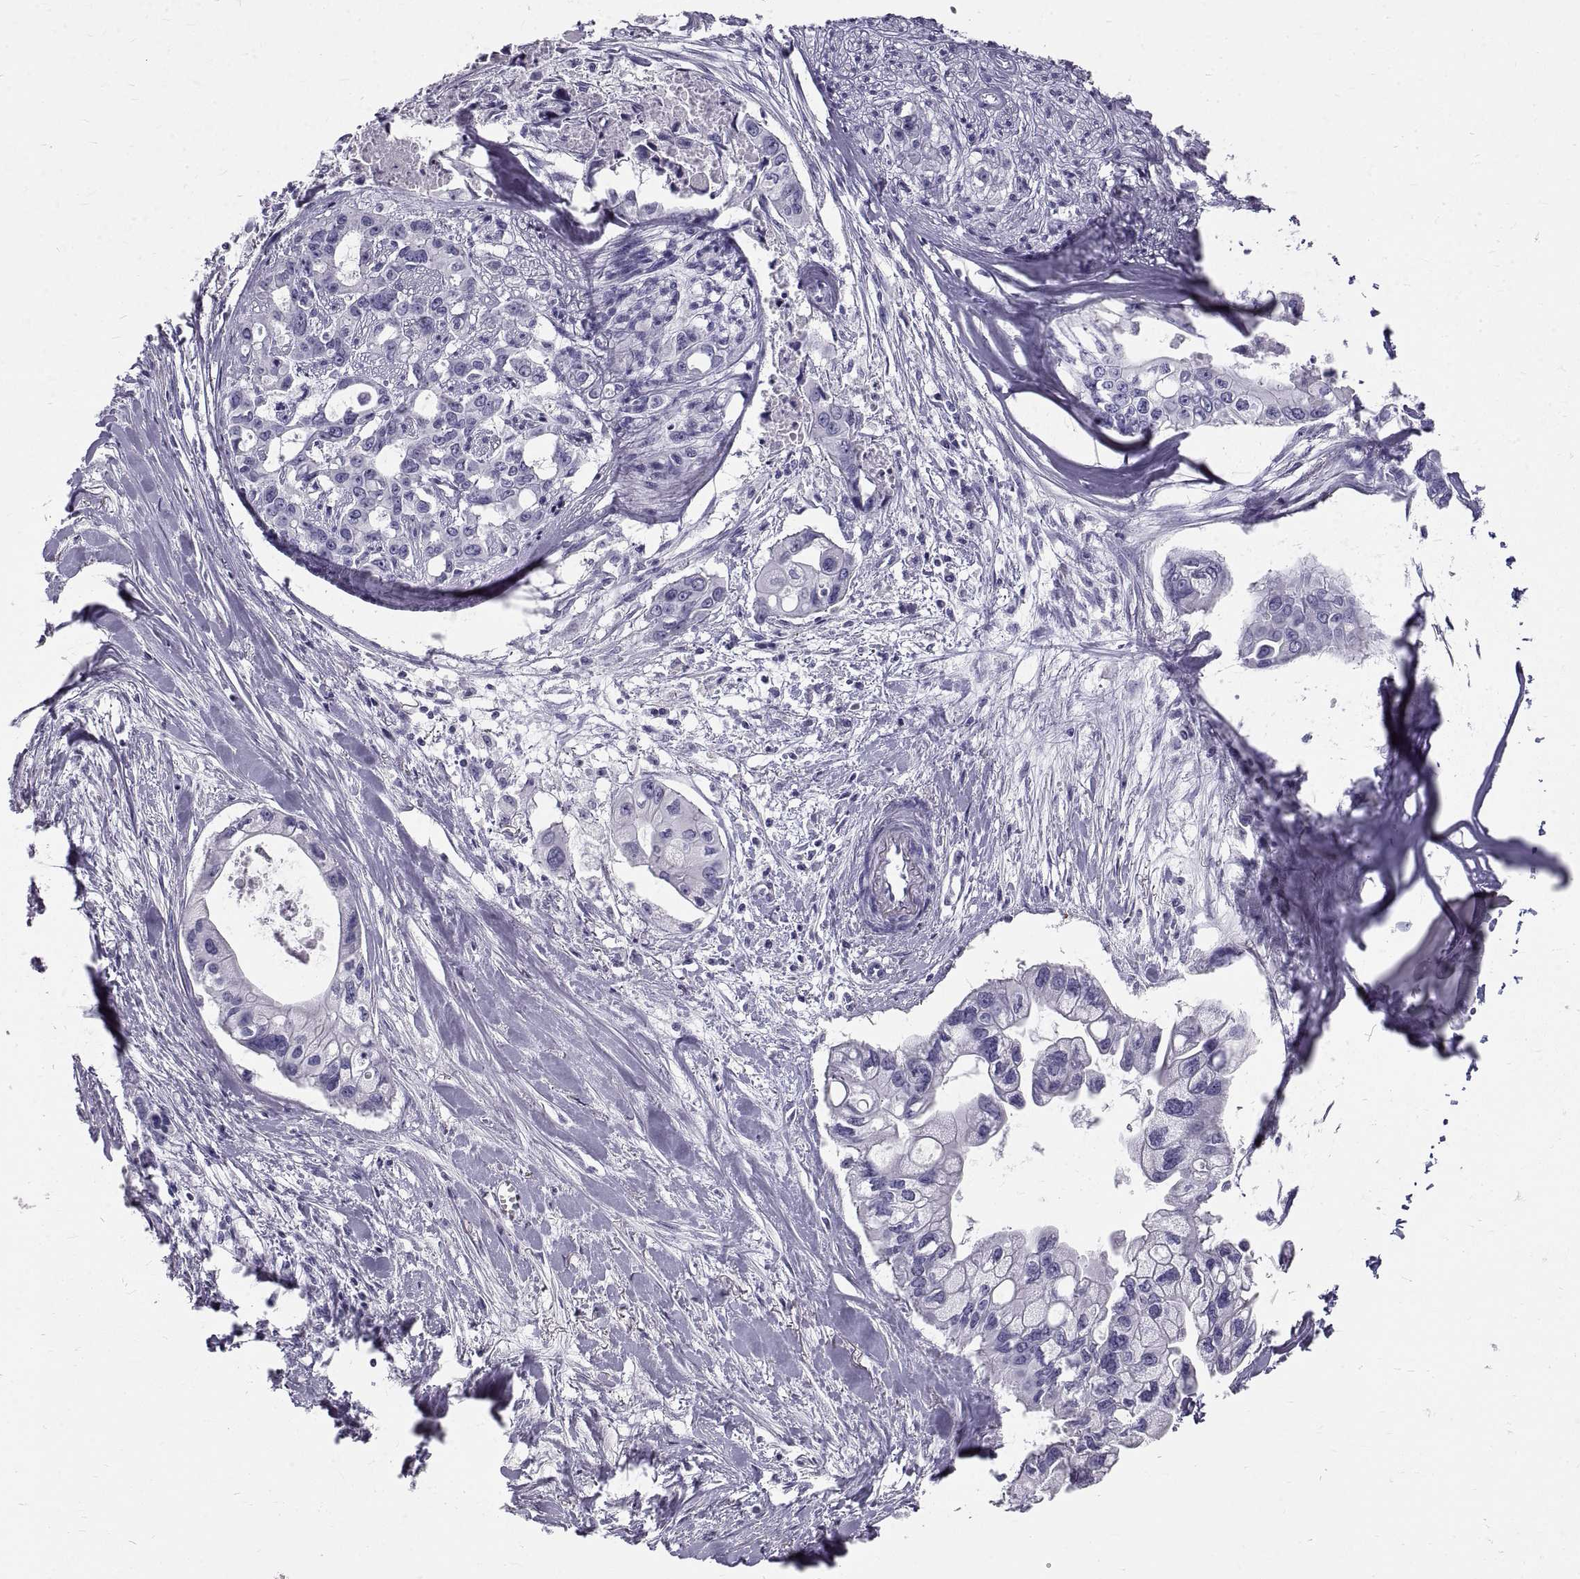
{"staining": {"intensity": "negative", "quantity": "none", "location": "none"}, "tissue": "pancreatic cancer", "cell_type": "Tumor cells", "image_type": "cancer", "snomed": [{"axis": "morphology", "description": "Adenocarcinoma, NOS"}, {"axis": "topography", "description": "Pancreas"}], "caption": "Immunohistochemical staining of pancreatic adenocarcinoma shows no significant positivity in tumor cells.", "gene": "GNG12", "patient": {"sex": "male", "age": 60}}